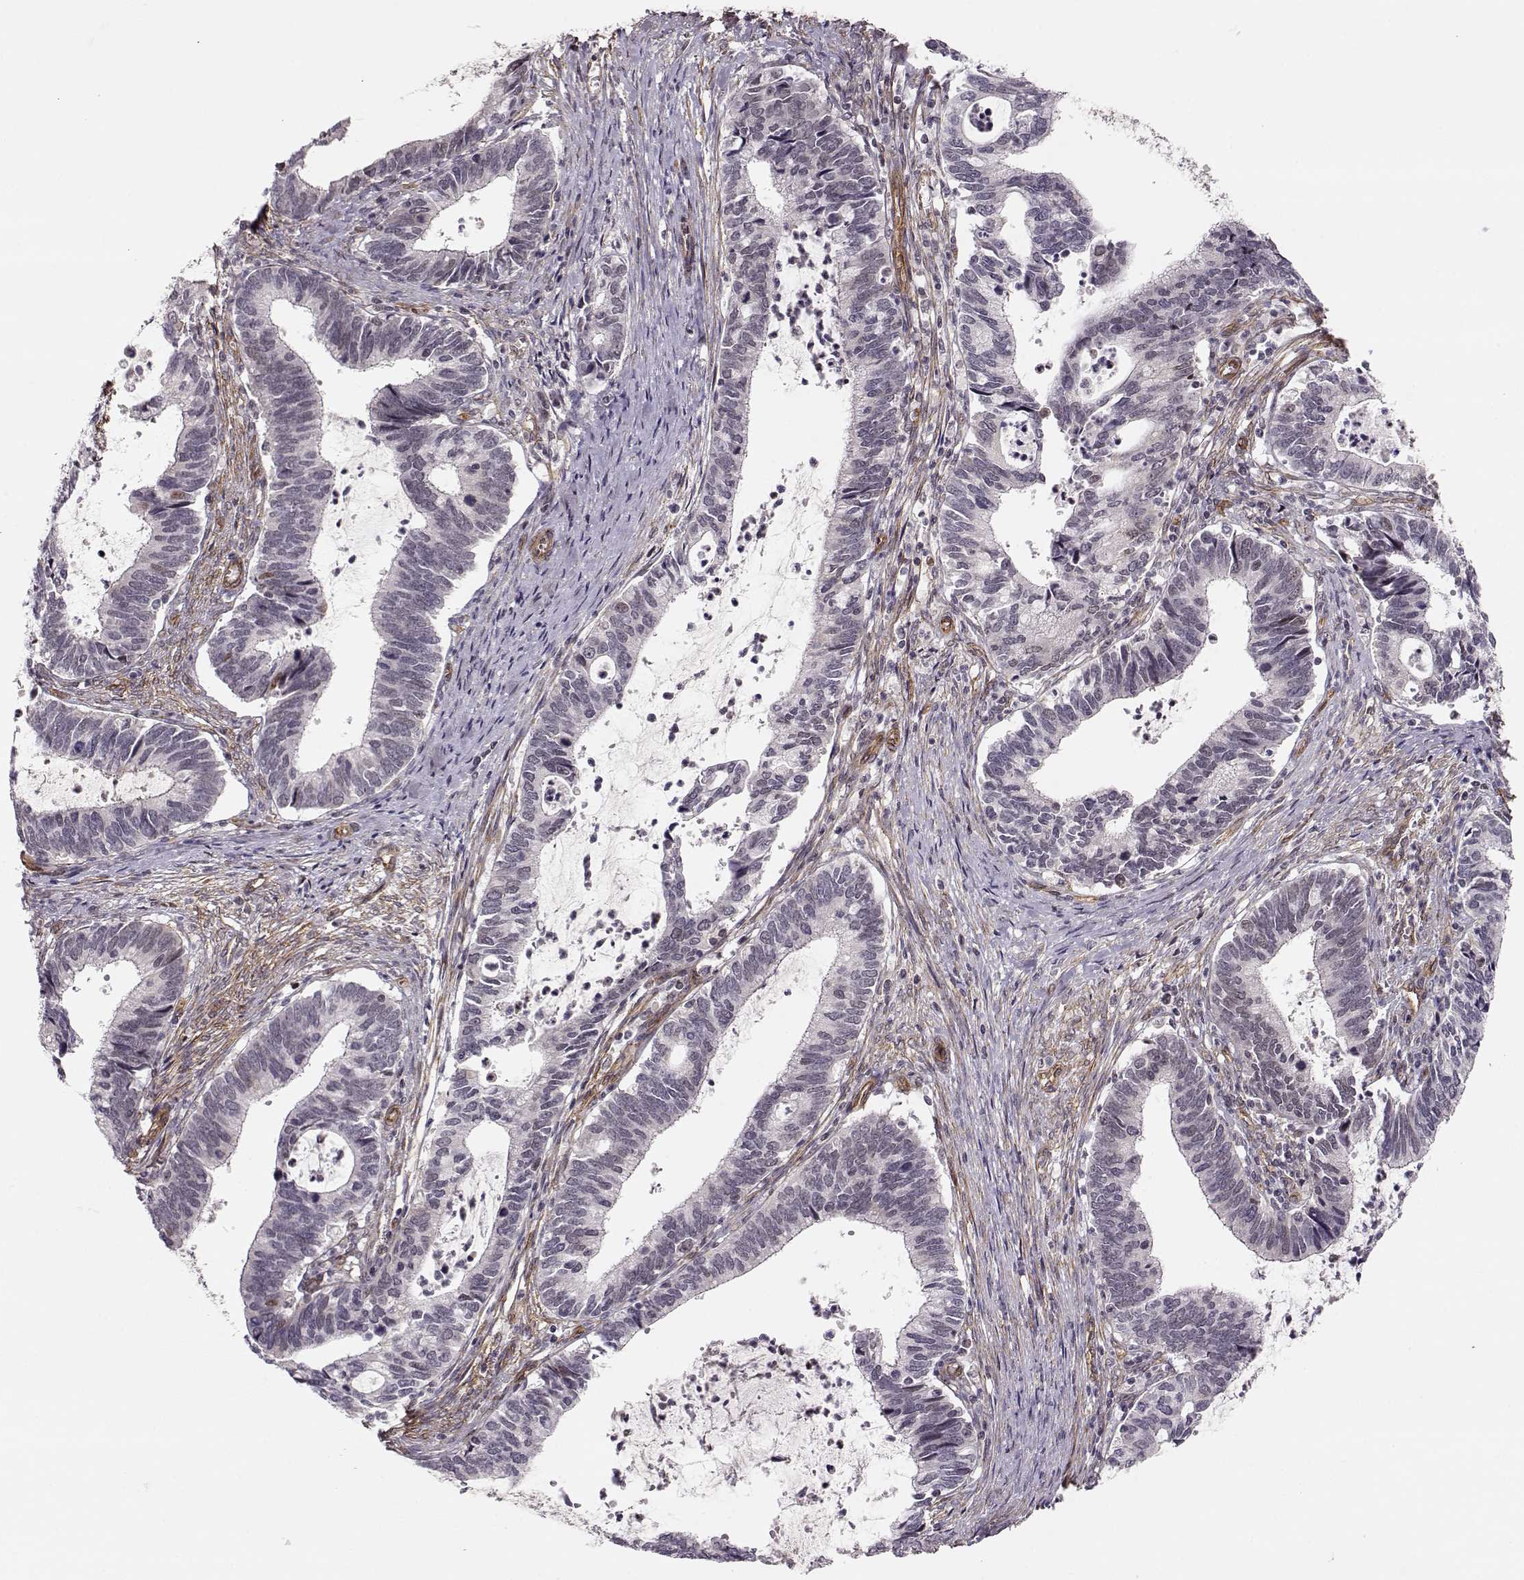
{"staining": {"intensity": "negative", "quantity": "none", "location": "none"}, "tissue": "cervical cancer", "cell_type": "Tumor cells", "image_type": "cancer", "snomed": [{"axis": "morphology", "description": "Adenocarcinoma, NOS"}, {"axis": "topography", "description": "Cervix"}], "caption": "An image of human cervical cancer (adenocarcinoma) is negative for staining in tumor cells.", "gene": "CIR1", "patient": {"sex": "female", "age": 42}}